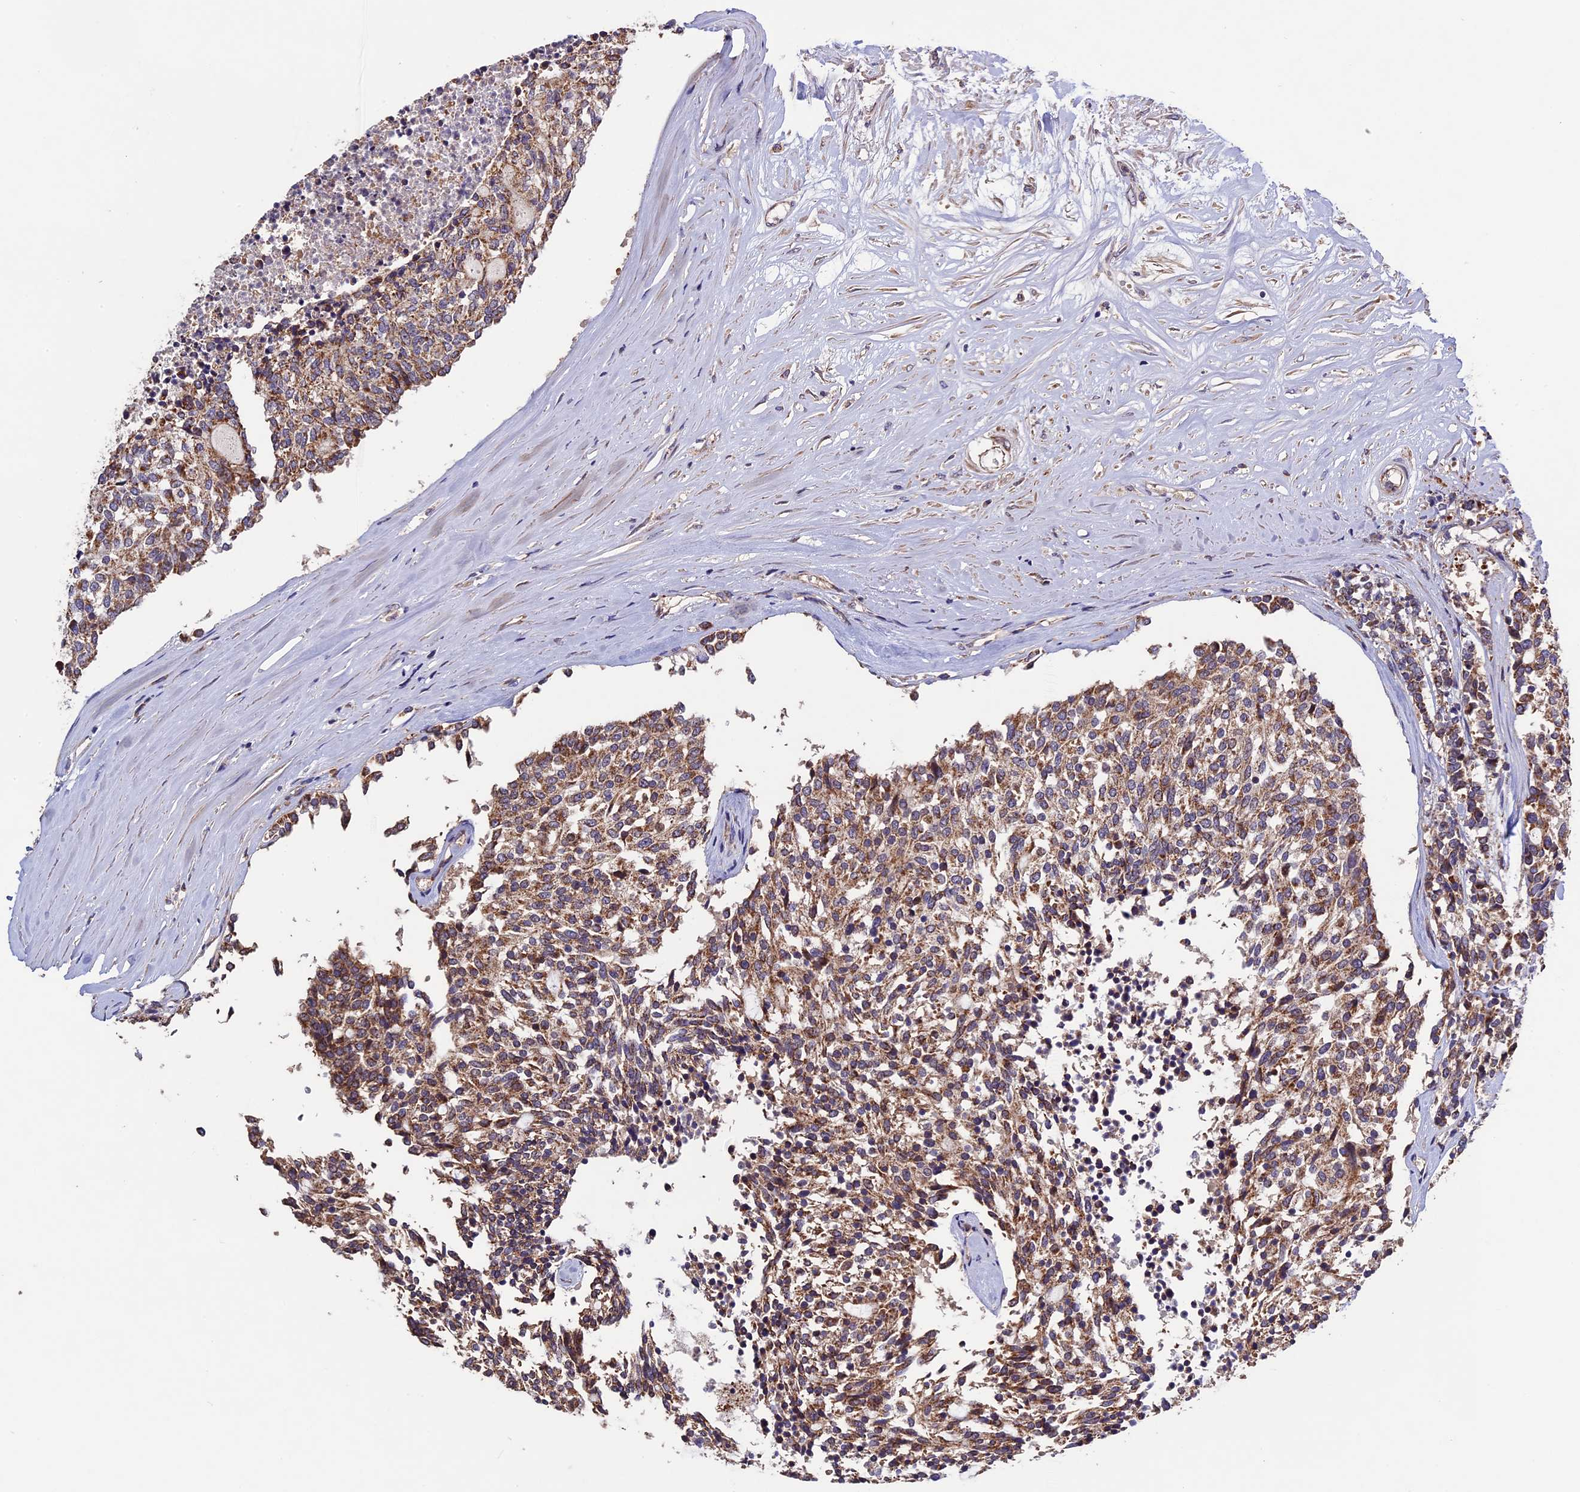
{"staining": {"intensity": "moderate", "quantity": ">75%", "location": "cytoplasmic/membranous"}, "tissue": "carcinoid", "cell_type": "Tumor cells", "image_type": "cancer", "snomed": [{"axis": "morphology", "description": "Carcinoid, malignant, NOS"}, {"axis": "topography", "description": "Pancreas"}], "caption": "There is medium levels of moderate cytoplasmic/membranous positivity in tumor cells of carcinoid (malignant), as demonstrated by immunohistochemical staining (brown color).", "gene": "RNF17", "patient": {"sex": "female", "age": 54}}